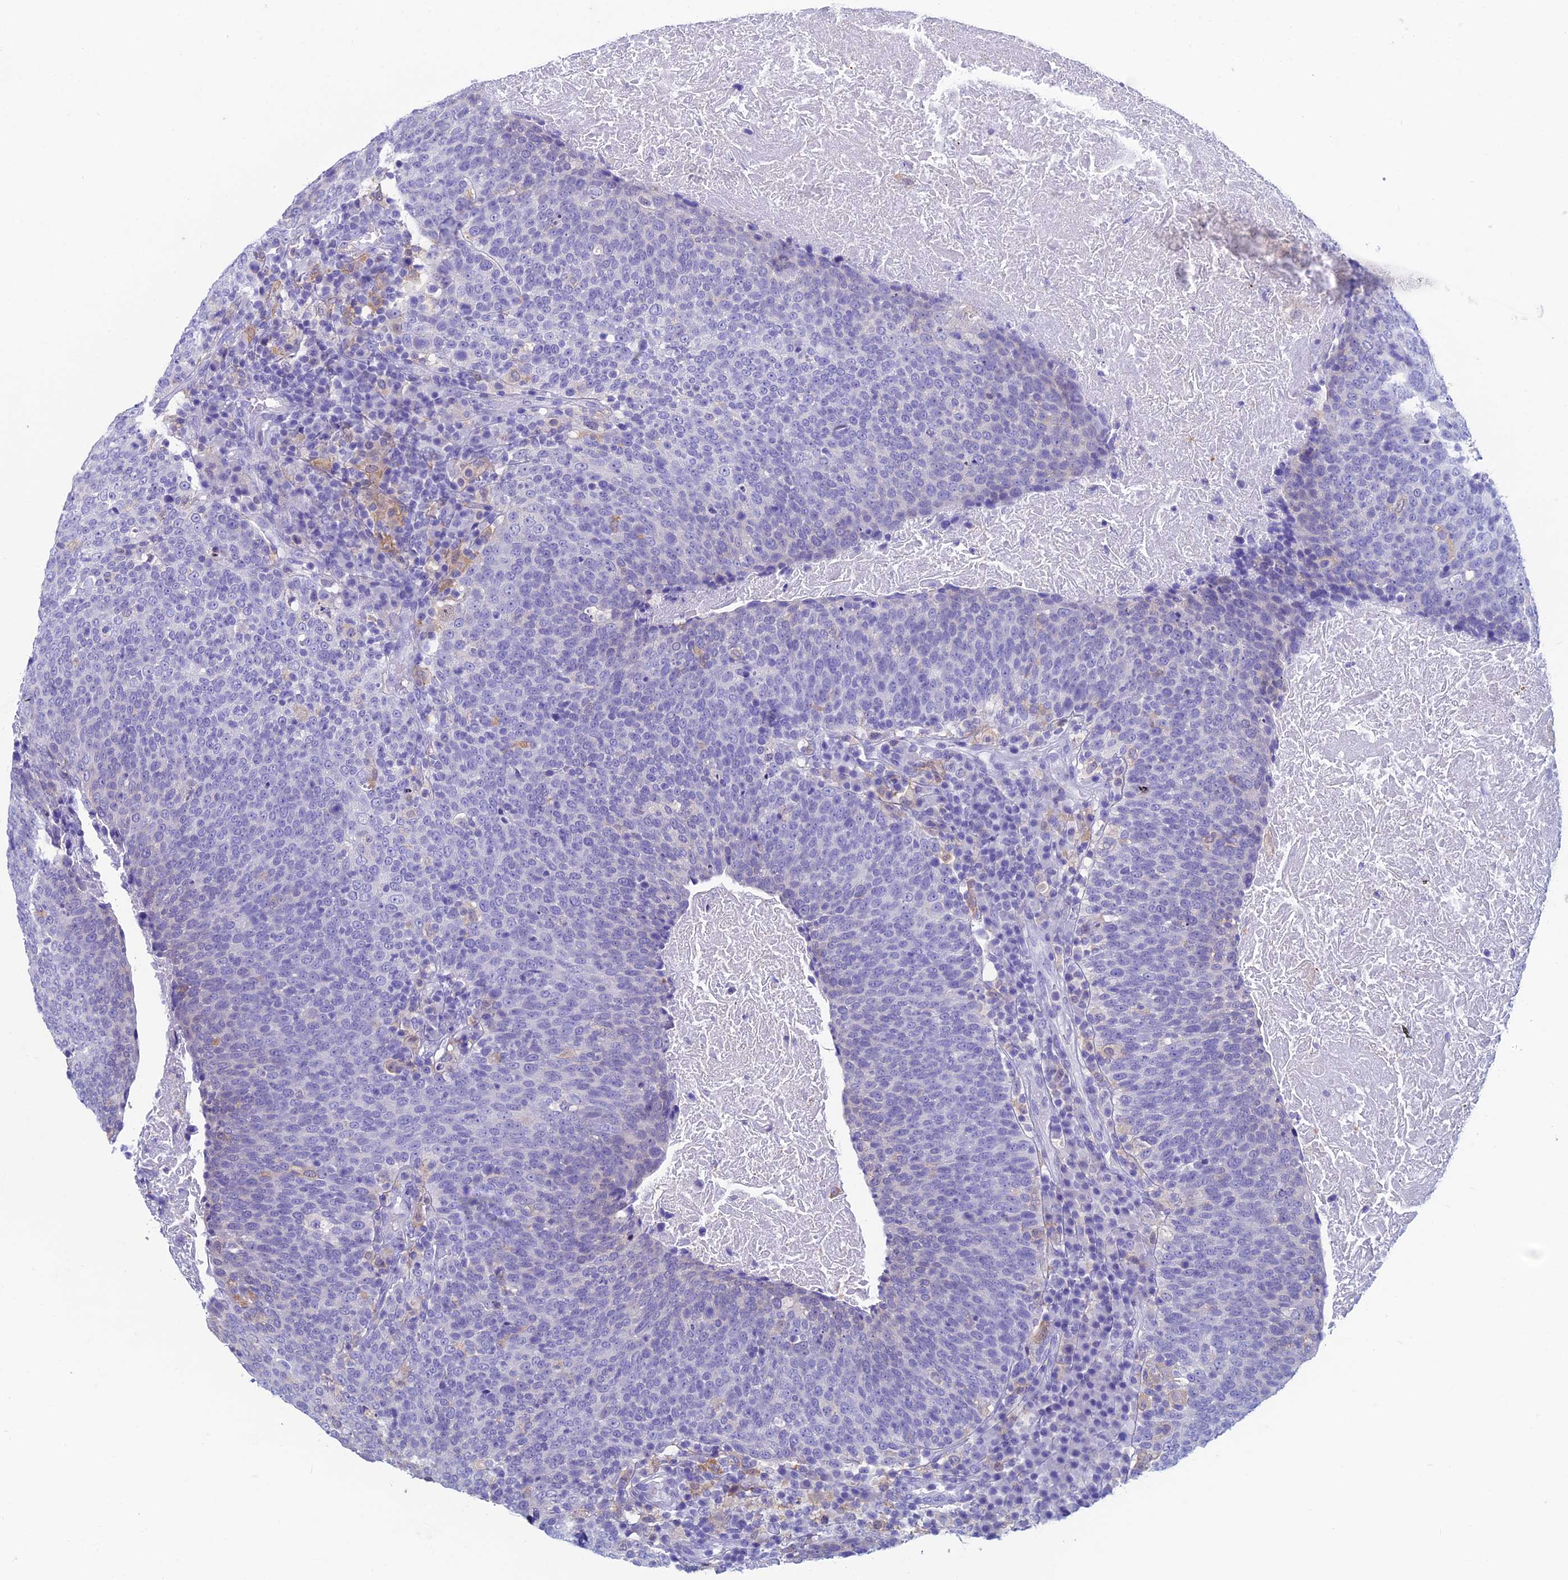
{"staining": {"intensity": "moderate", "quantity": "<25%", "location": "cytoplasmic/membranous"}, "tissue": "head and neck cancer", "cell_type": "Tumor cells", "image_type": "cancer", "snomed": [{"axis": "morphology", "description": "Squamous cell carcinoma, NOS"}, {"axis": "morphology", "description": "Squamous cell carcinoma, metastatic, NOS"}, {"axis": "topography", "description": "Lymph node"}, {"axis": "topography", "description": "Head-Neck"}], "caption": "Head and neck squamous cell carcinoma stained with immunohistochemistry (IHC) exhibits moderate cytoplasmic/membranous expression in approximately <25% of tumor cells. Immunohistochemistry (ihc) stains the protein of interest in brown and the nuclei are stained blue.", "gene": "KCNK17", "patient": {"sex": "male", "age": 62}}